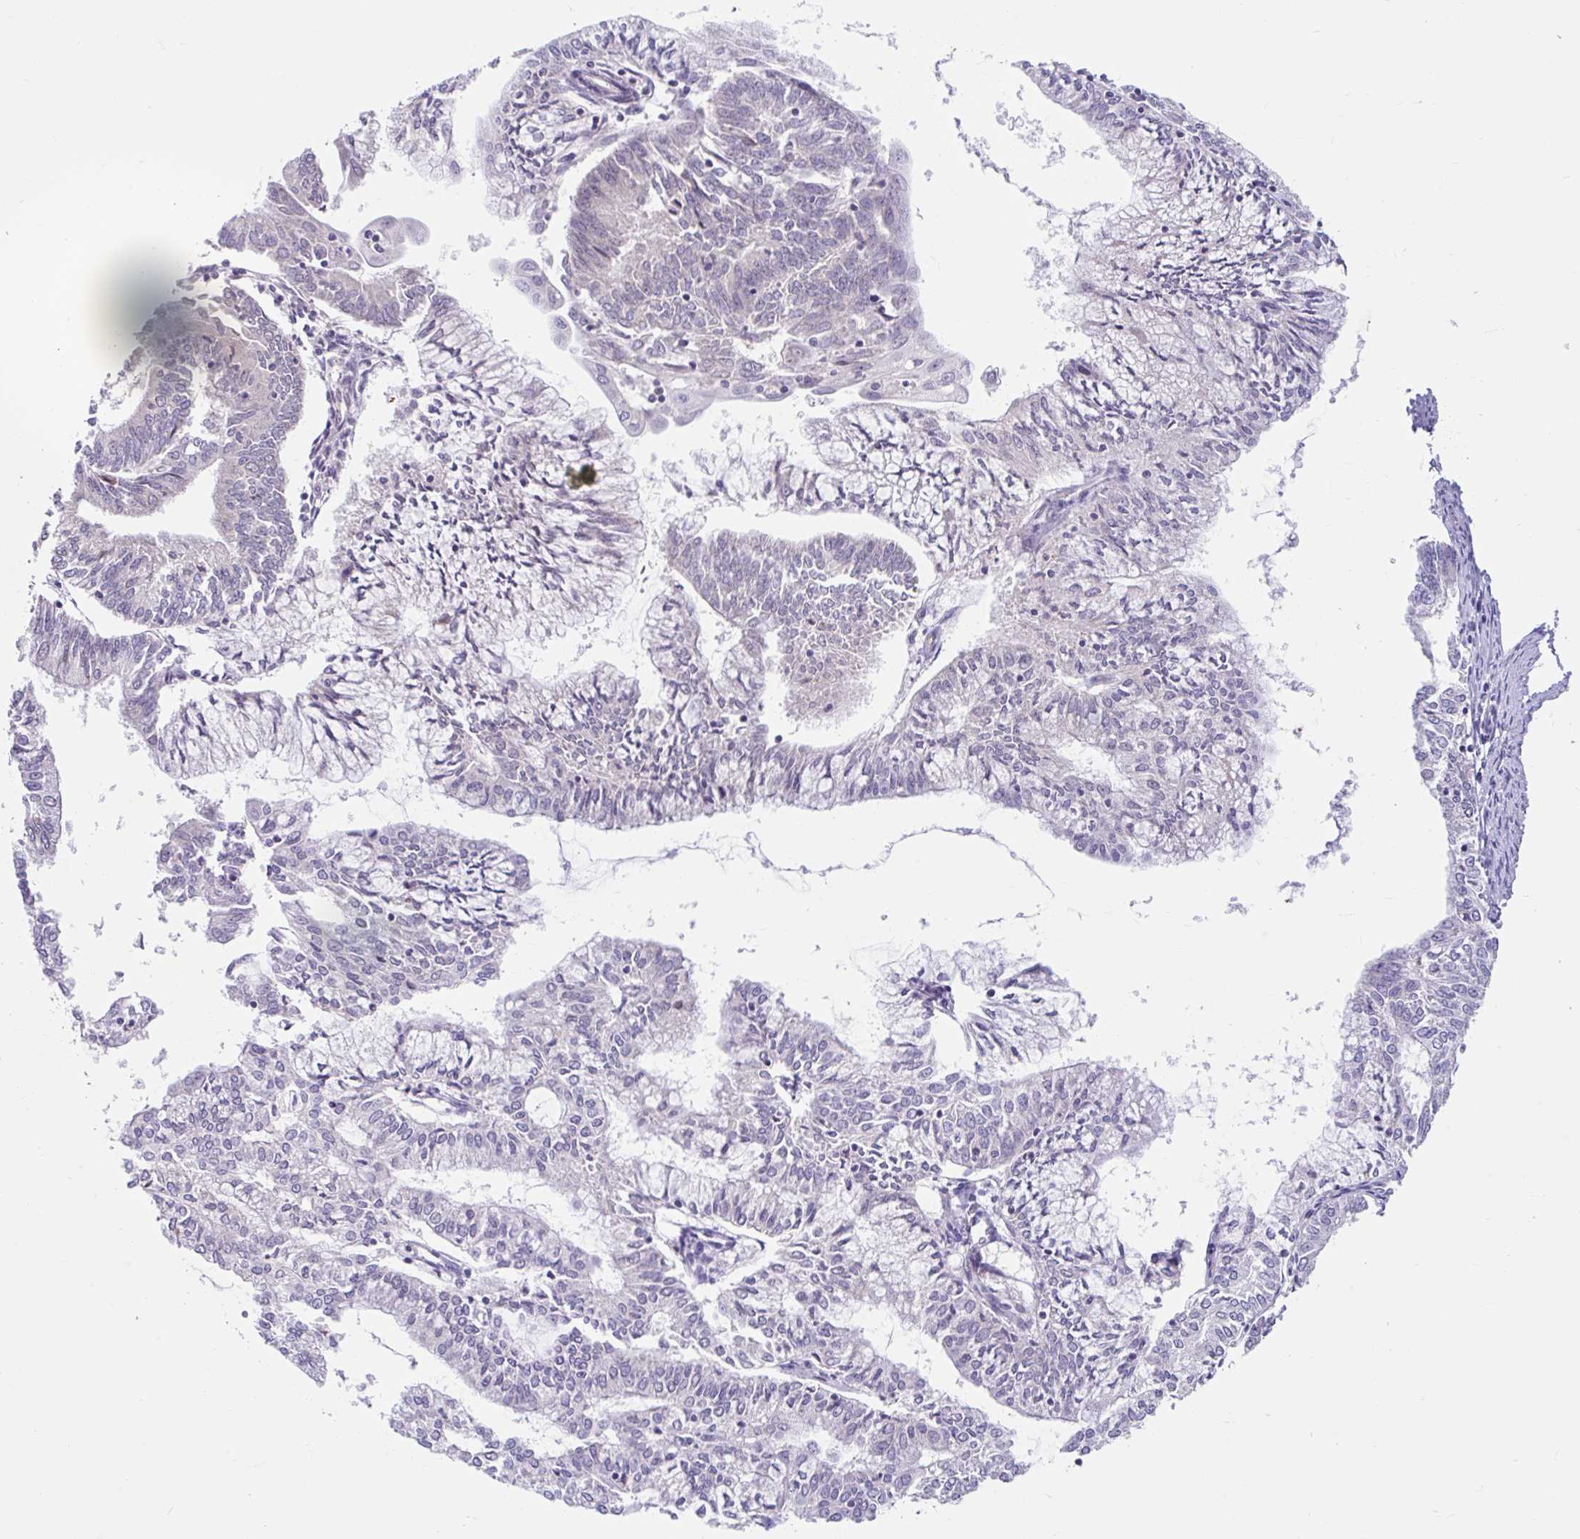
{"staining": {"intensity": "negative", "quantity": "none", "location": "none"}, "tissue": "endometrial cancer", "cell_type": "Tumor cells", "image_type": "cancer", "snomed": [{"axis": "morphology", "description": "Adenocarcinoma, NOS"}, {"axis": "topography", "description": "Endometrium"}], "caption": "IHC image of endometrial adenocarcinoma stained for a protein (brown), which reveals no positivity in tumor cells. Nuclei are stained in blue.", "gene": "NT5C1B", "patient": {"sex": "female", "age": 61}}